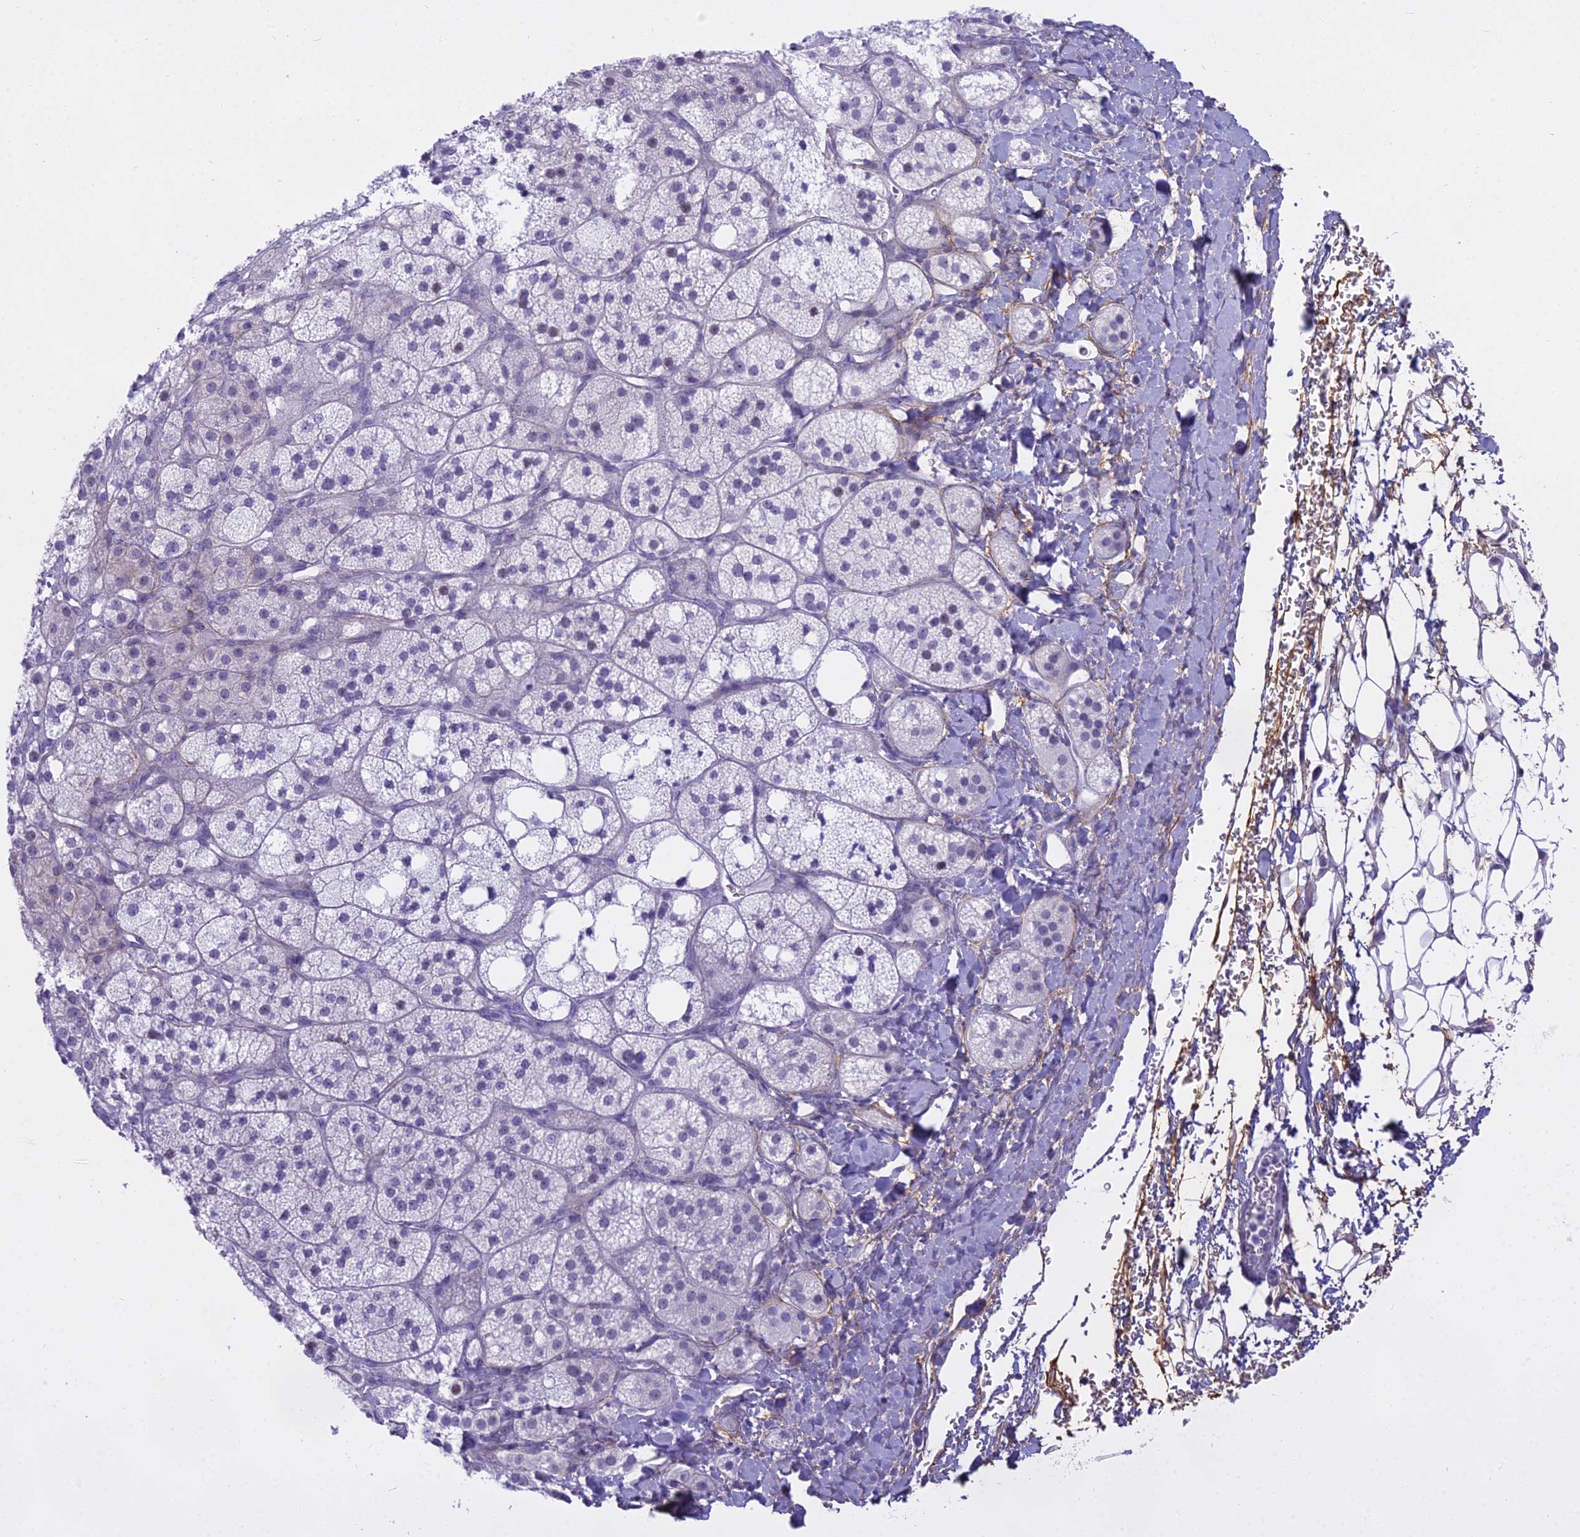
{"staining": {"intensity": "negative", "quantity": "none", "location": "none"}, "tissue": "adrenal gland", "cell_type": "Glandular cells", "image_type": "normal", "snomed": [{"axis": "morphology", "description": "Normal tissue, NOS"}, {"axis": "topography", "description": "Adrenal gland"}], "caption": "High magnification brightfield microscopy of normal adrenal gland stained with DAB (brown) and counterstained with hematoxylin (blue): glandular cells show no significant staining. Brightfield microscopy of immunohistochemistry (IHC) stained with DAB (3,3'-diaminobenzidine) (brown) and hematoxylin (blue), captured at high magnification.", "gene": "OSTN", "patient": {"sex": "male", "age": 61}}